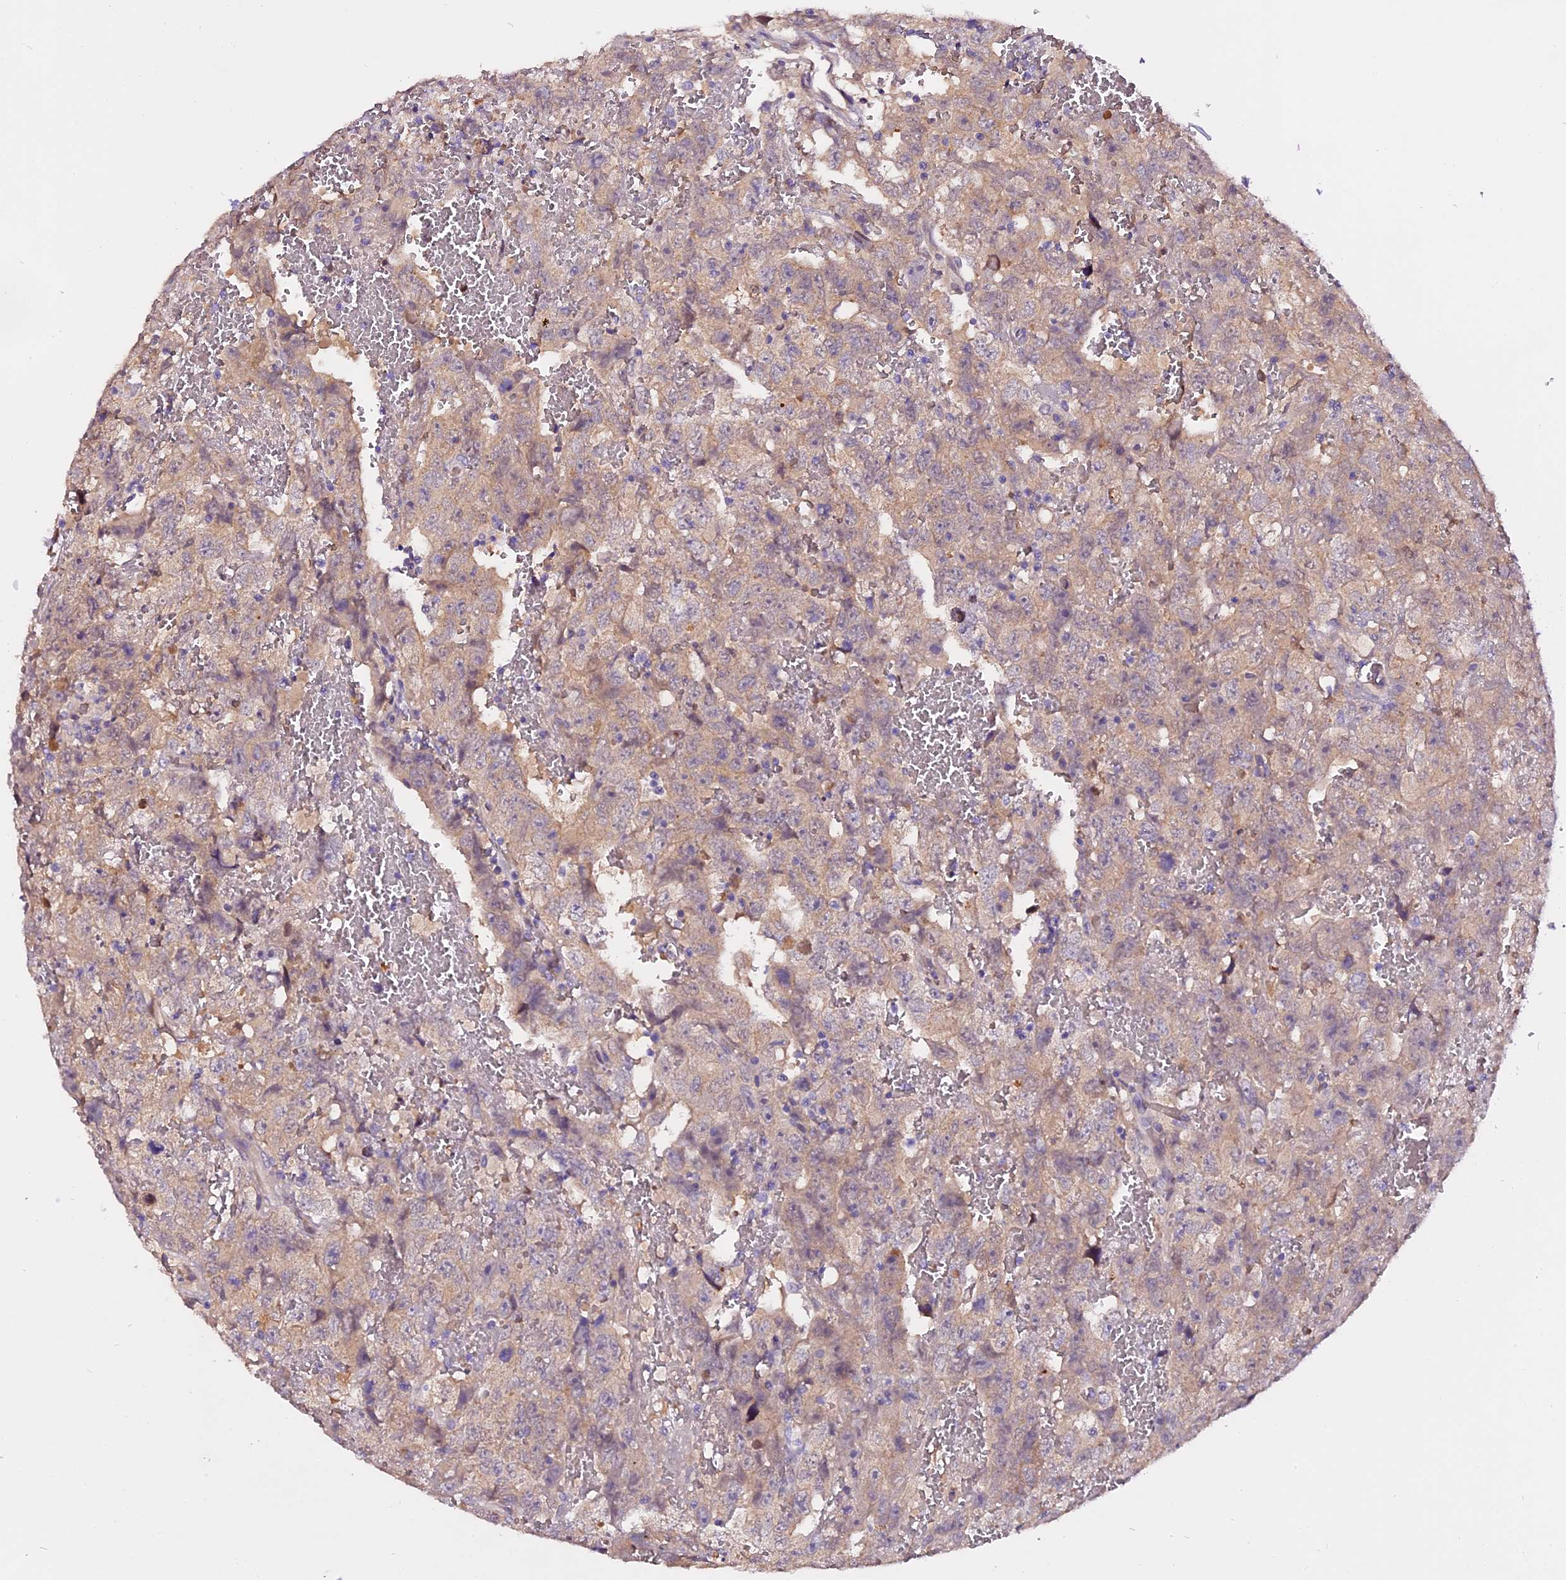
{"staining": {"intensity": "weak", "quantity": "25%-75%", "location": "cytoplasmic/membranous"}, "tissue": "testis cancer", "cell_type": "Tumor cells", "image_type": "cancer", "snomed": [{"axis": "morphology", "description": "Carcinoma, Embryonal, NOS"}, {"axis": "topography", "description": "Testis"}], "caption": "Testis cancer stained for a protein displays weak cytoplasmic/membranous positivity in tumor cells. The staining was performed using DAB (3,3'-diaminobenzidine), with brown indicating positive protein expression. Nuclei are stained blue with hematoxylin.", "gene": "C9orf40", "patient": {"sex": "male", "age": 45}}